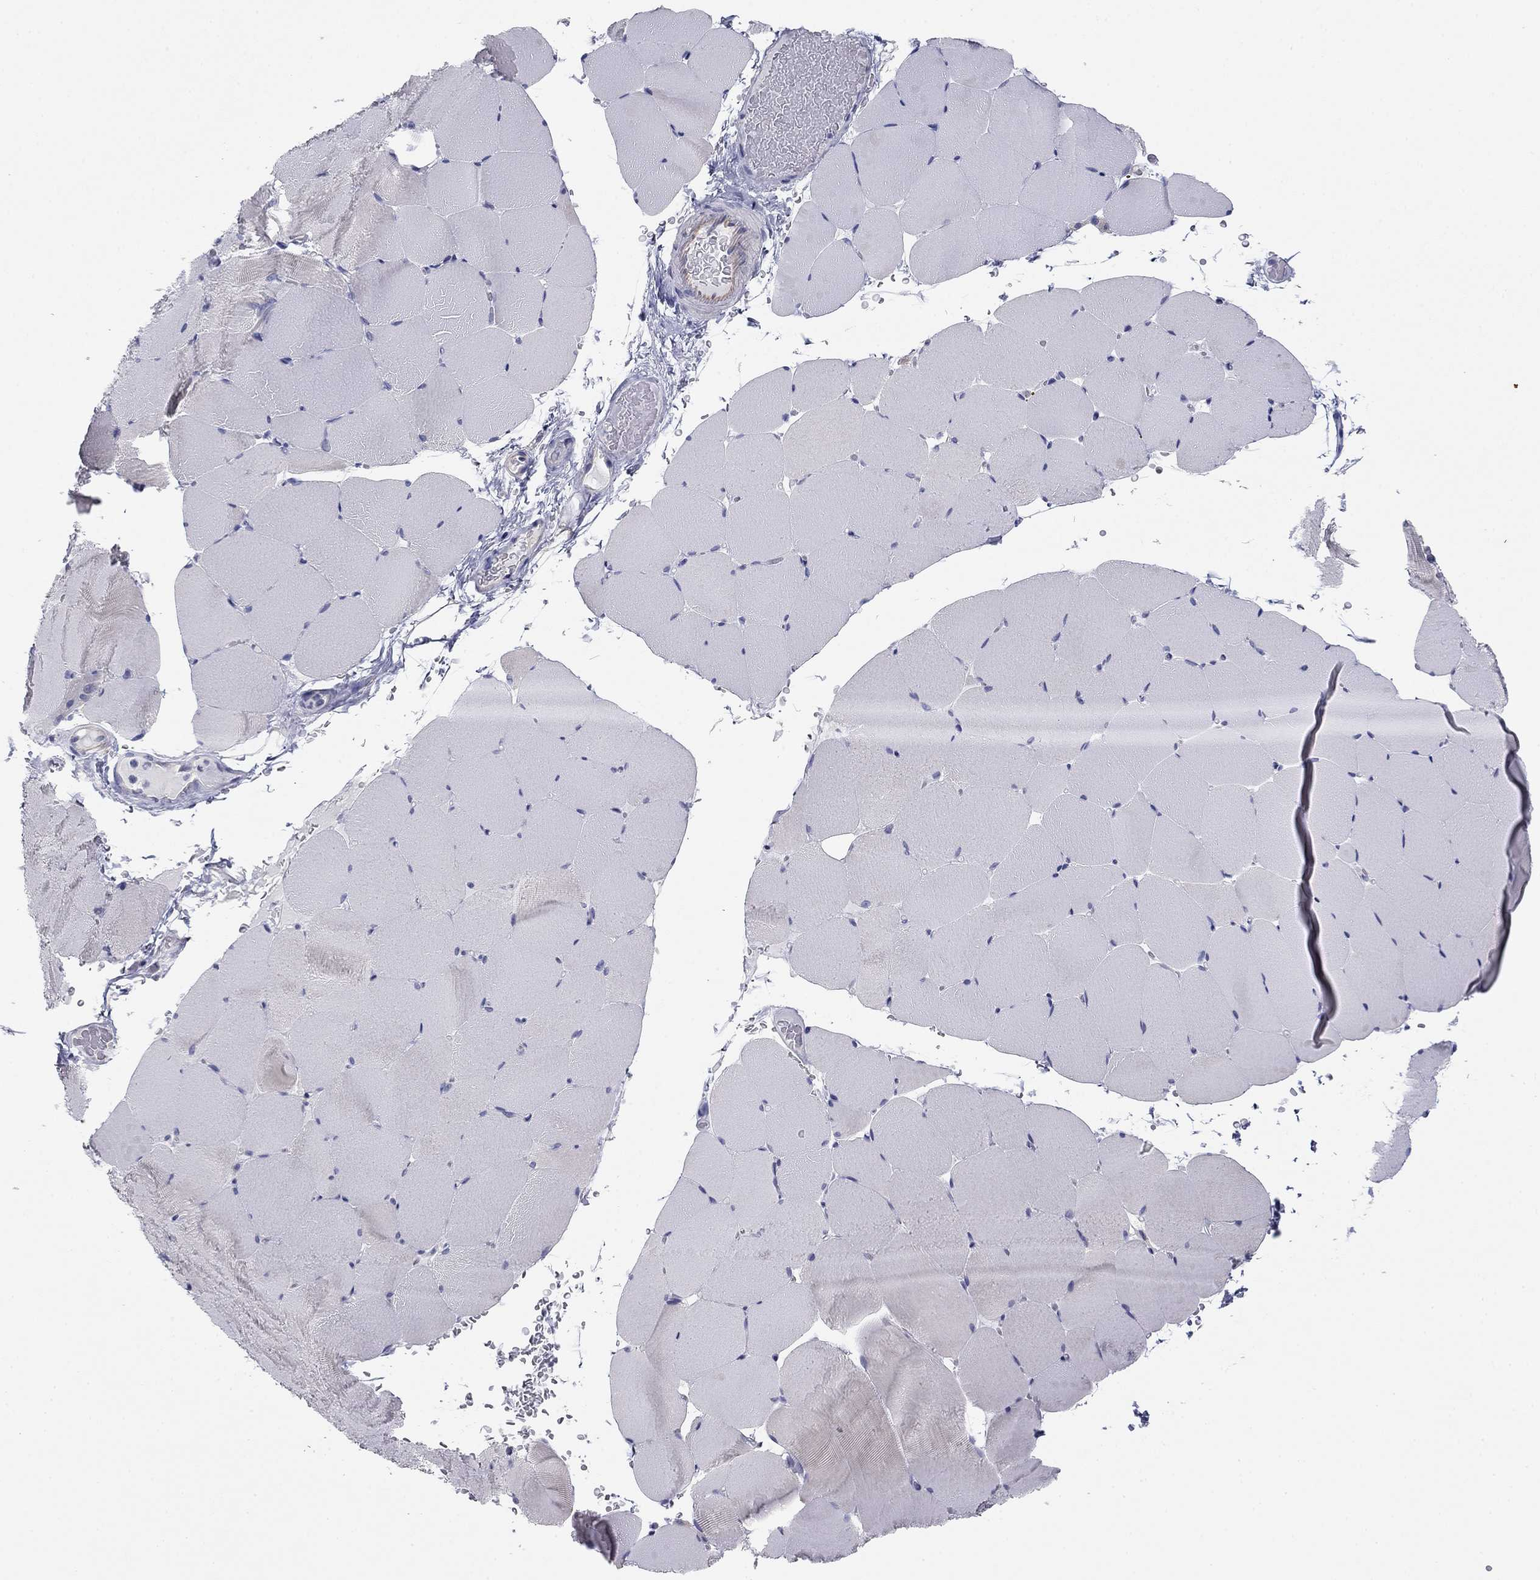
{"staining": {"intensity": "negative", "quantity": "none", "location": "none"}, "tissue": "skeletal muscle", "cell_type": "Myocytes", "image_type": "normal", "snomed": [{"axis": "morphology", "description": "Normal tissue, NOS"}, {"axis": "topography", "description": "Skeletal muscle"}], "caption": "The micrograph reveals no significant expression in myocytes of skeletal muscle.", "gene": "SEPTIN3", "patient": {"sex": "female", "age": 37}}